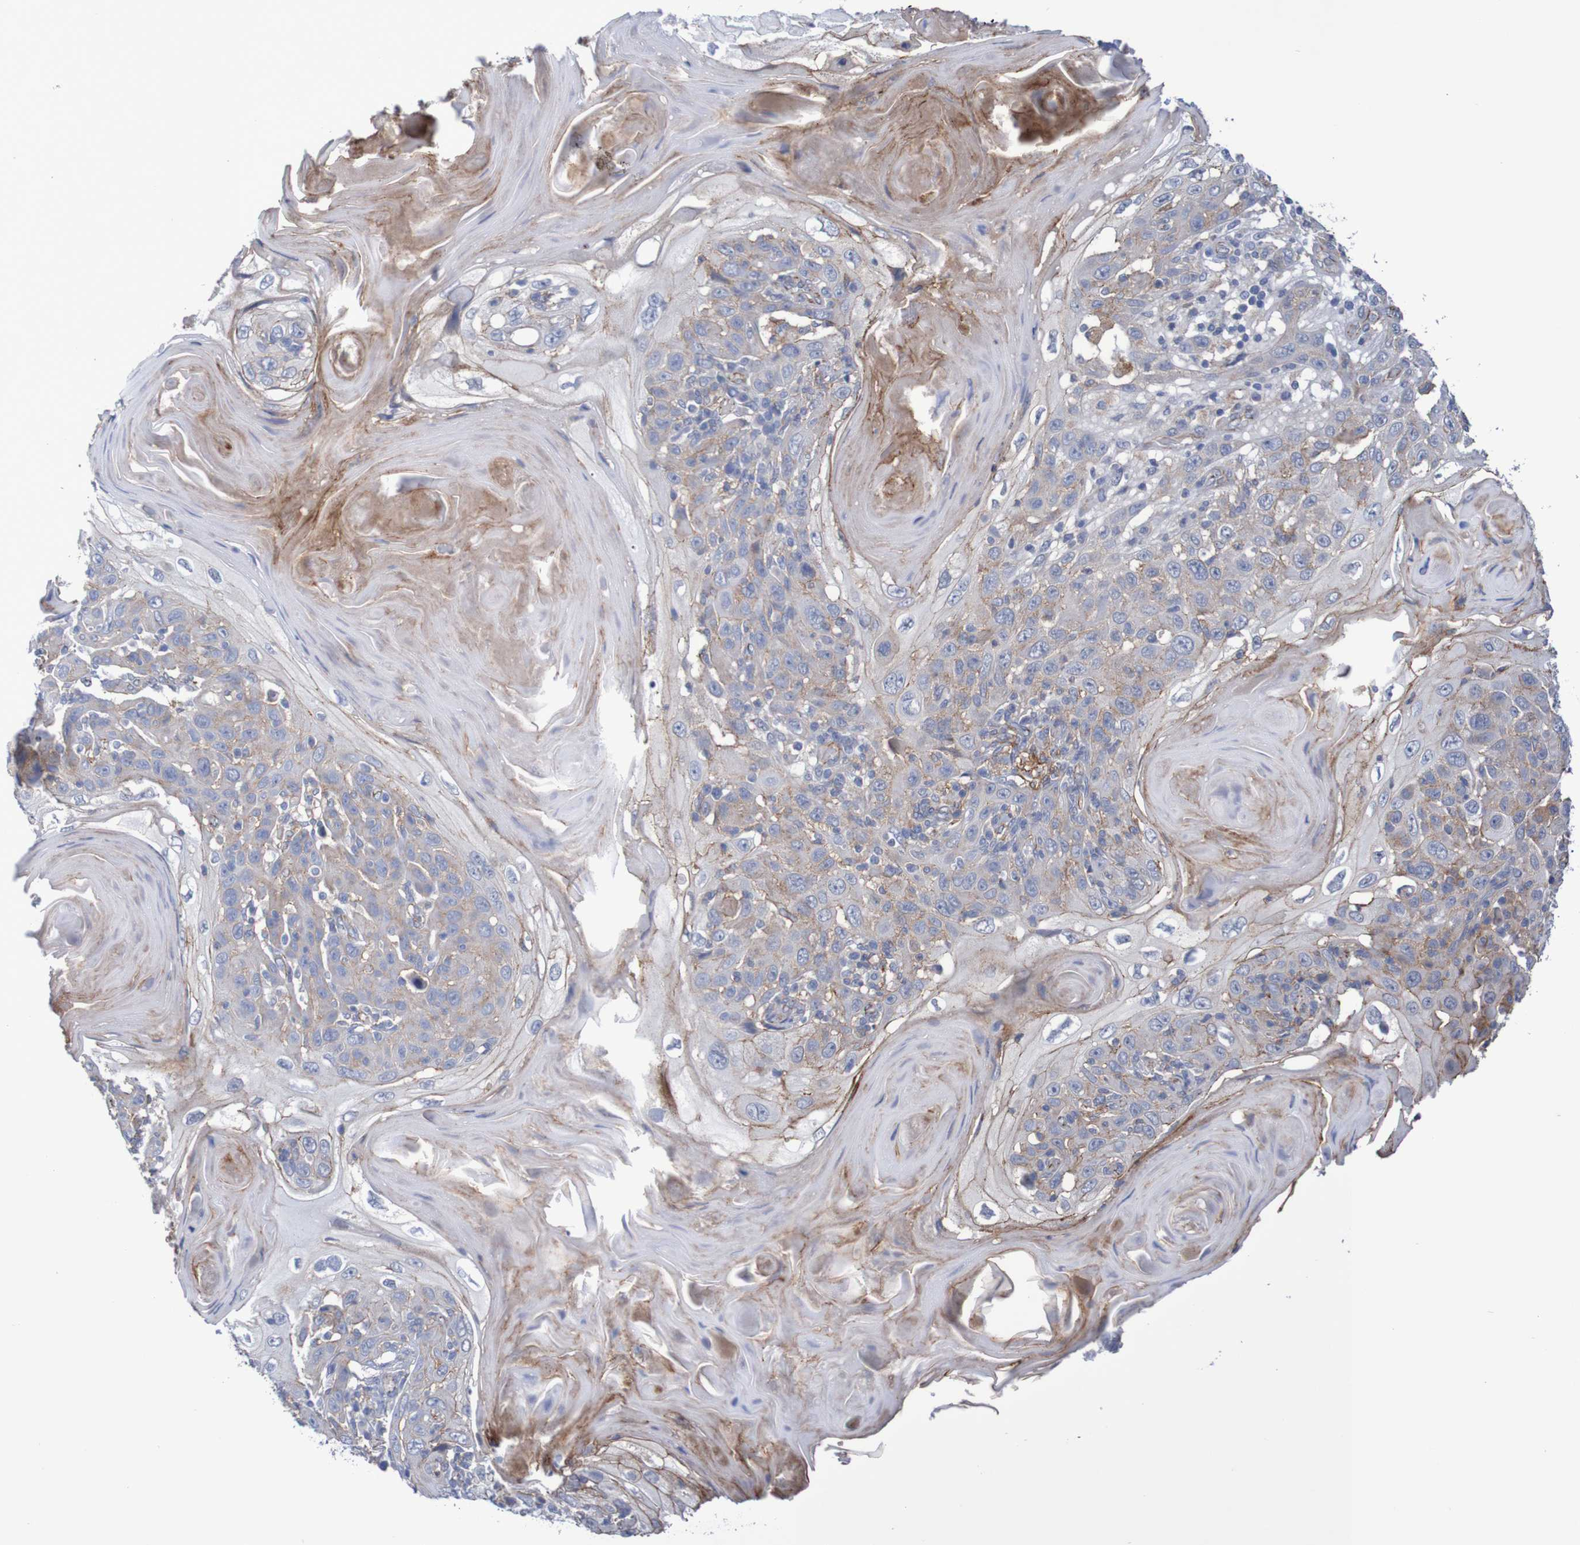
{"staining": {"intensity": "weak", "quantity": "25%-75%", "location": "cytoplasmic/membranous"}, "tissue": "skin cancer", "cell_type": "Tumor cells", "image_type": "cancer", "snomed": [{"axis": "morphology", "description": "Squamous cell carcinoma, NOS"}, {"axis": "topography", "description": "Skin"}], "caption": "Skin cancer stained with a brown dye exhibits weak cytoplasmic/membranous positive staining in approximately 25%-75% of tumor cells.", "gene": "NECTIN2", "patient": {"sex": "female", "age": 88}}